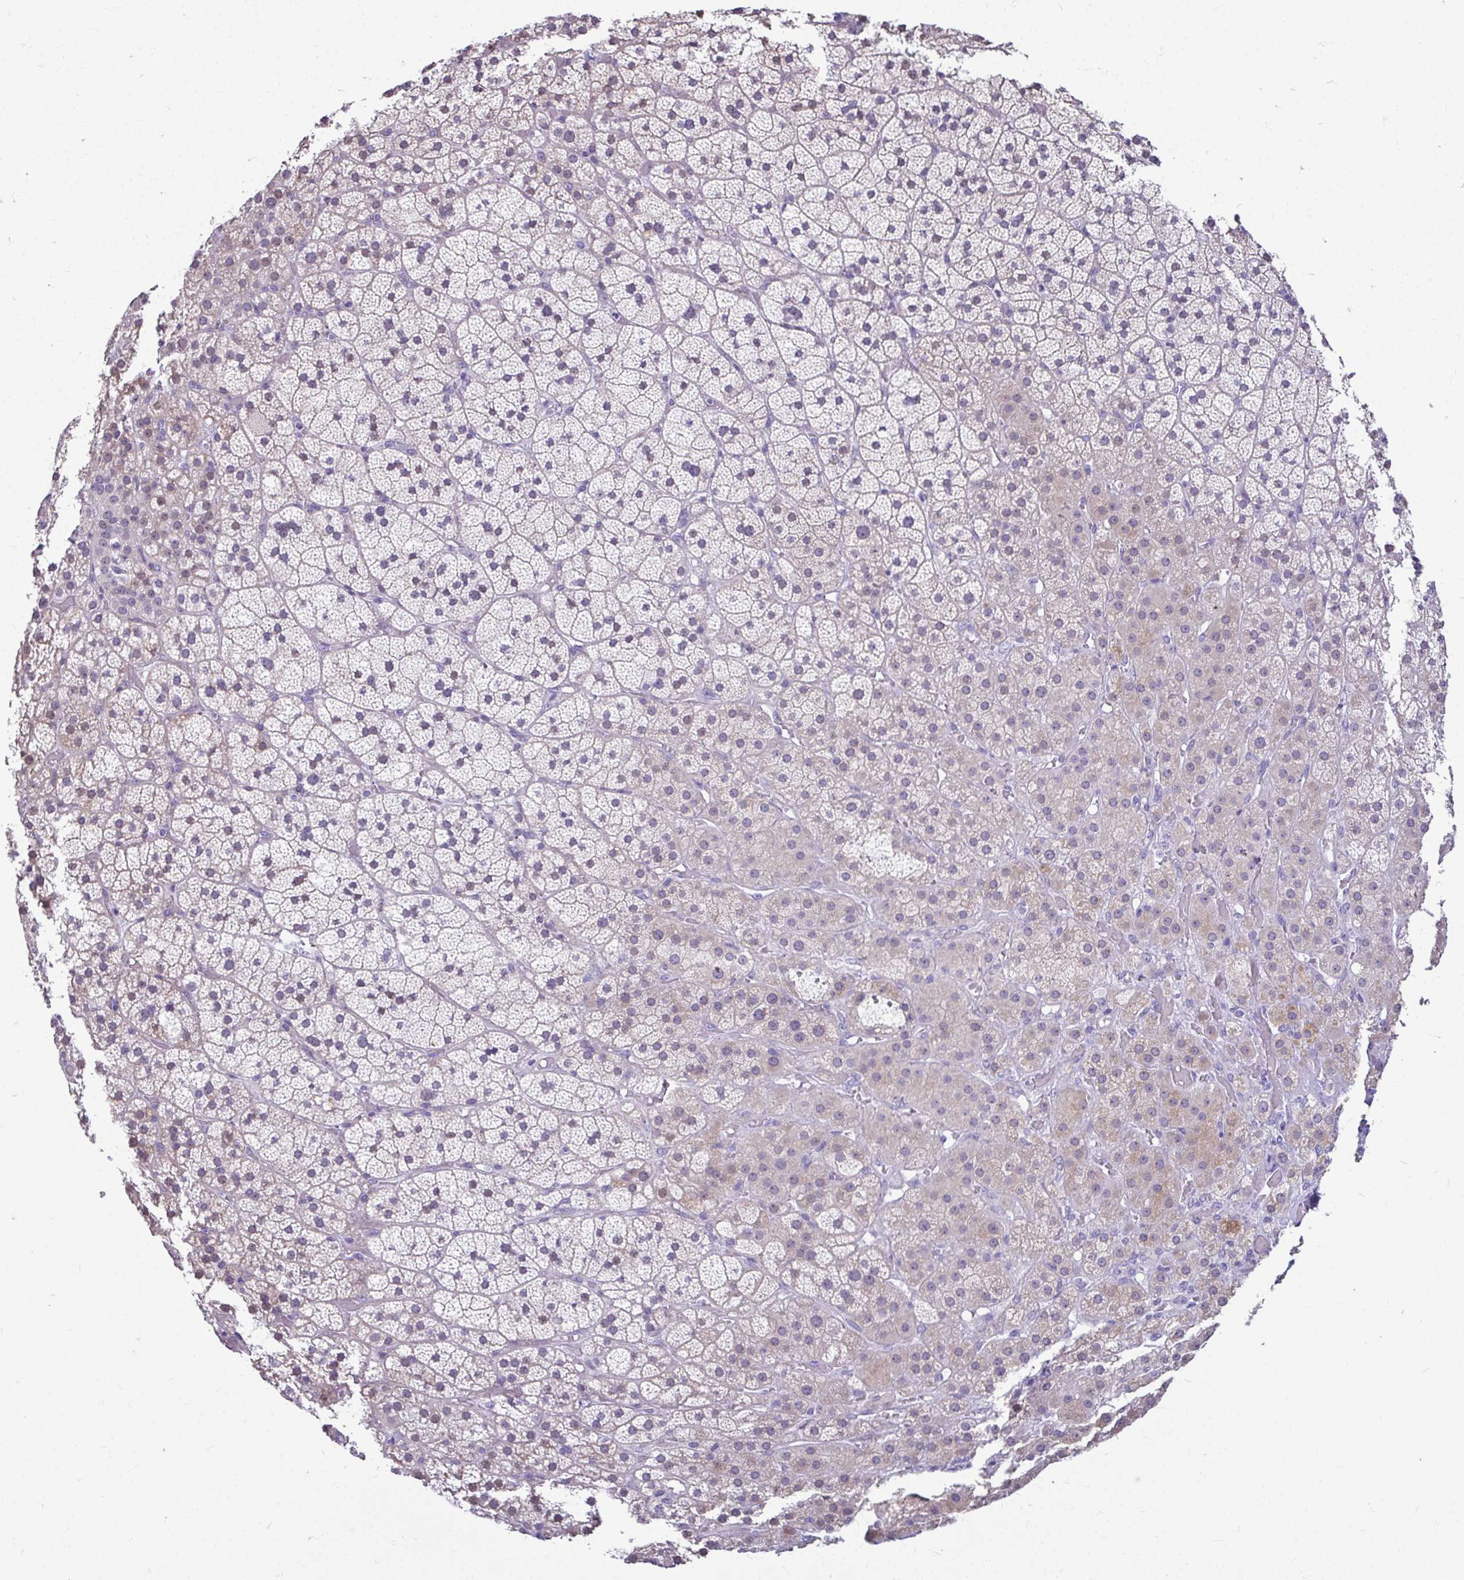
{"staining": {"intensity": "weak", "quantity": "25%-75%", "location": "cytoplasmic/membranous"}, "tissue": "adrenal gland", "cell_type": "Glandular cells", "image_type": "normal", "snomed": [{"axis": "morphology", "description": "Normal tissue, NOS"}, {"axis": "topography", "description": "Adrenal gland"}], "caption": "IHC image of unremarkable human adrenal gland stained for a protein (brown), which displays low levels of weak cytoplasmic/membranous staining in approximately 25%-75% of glandular cells.", "gene": "SERPINI1", "patient": {"sex": "male", "age": 57}}